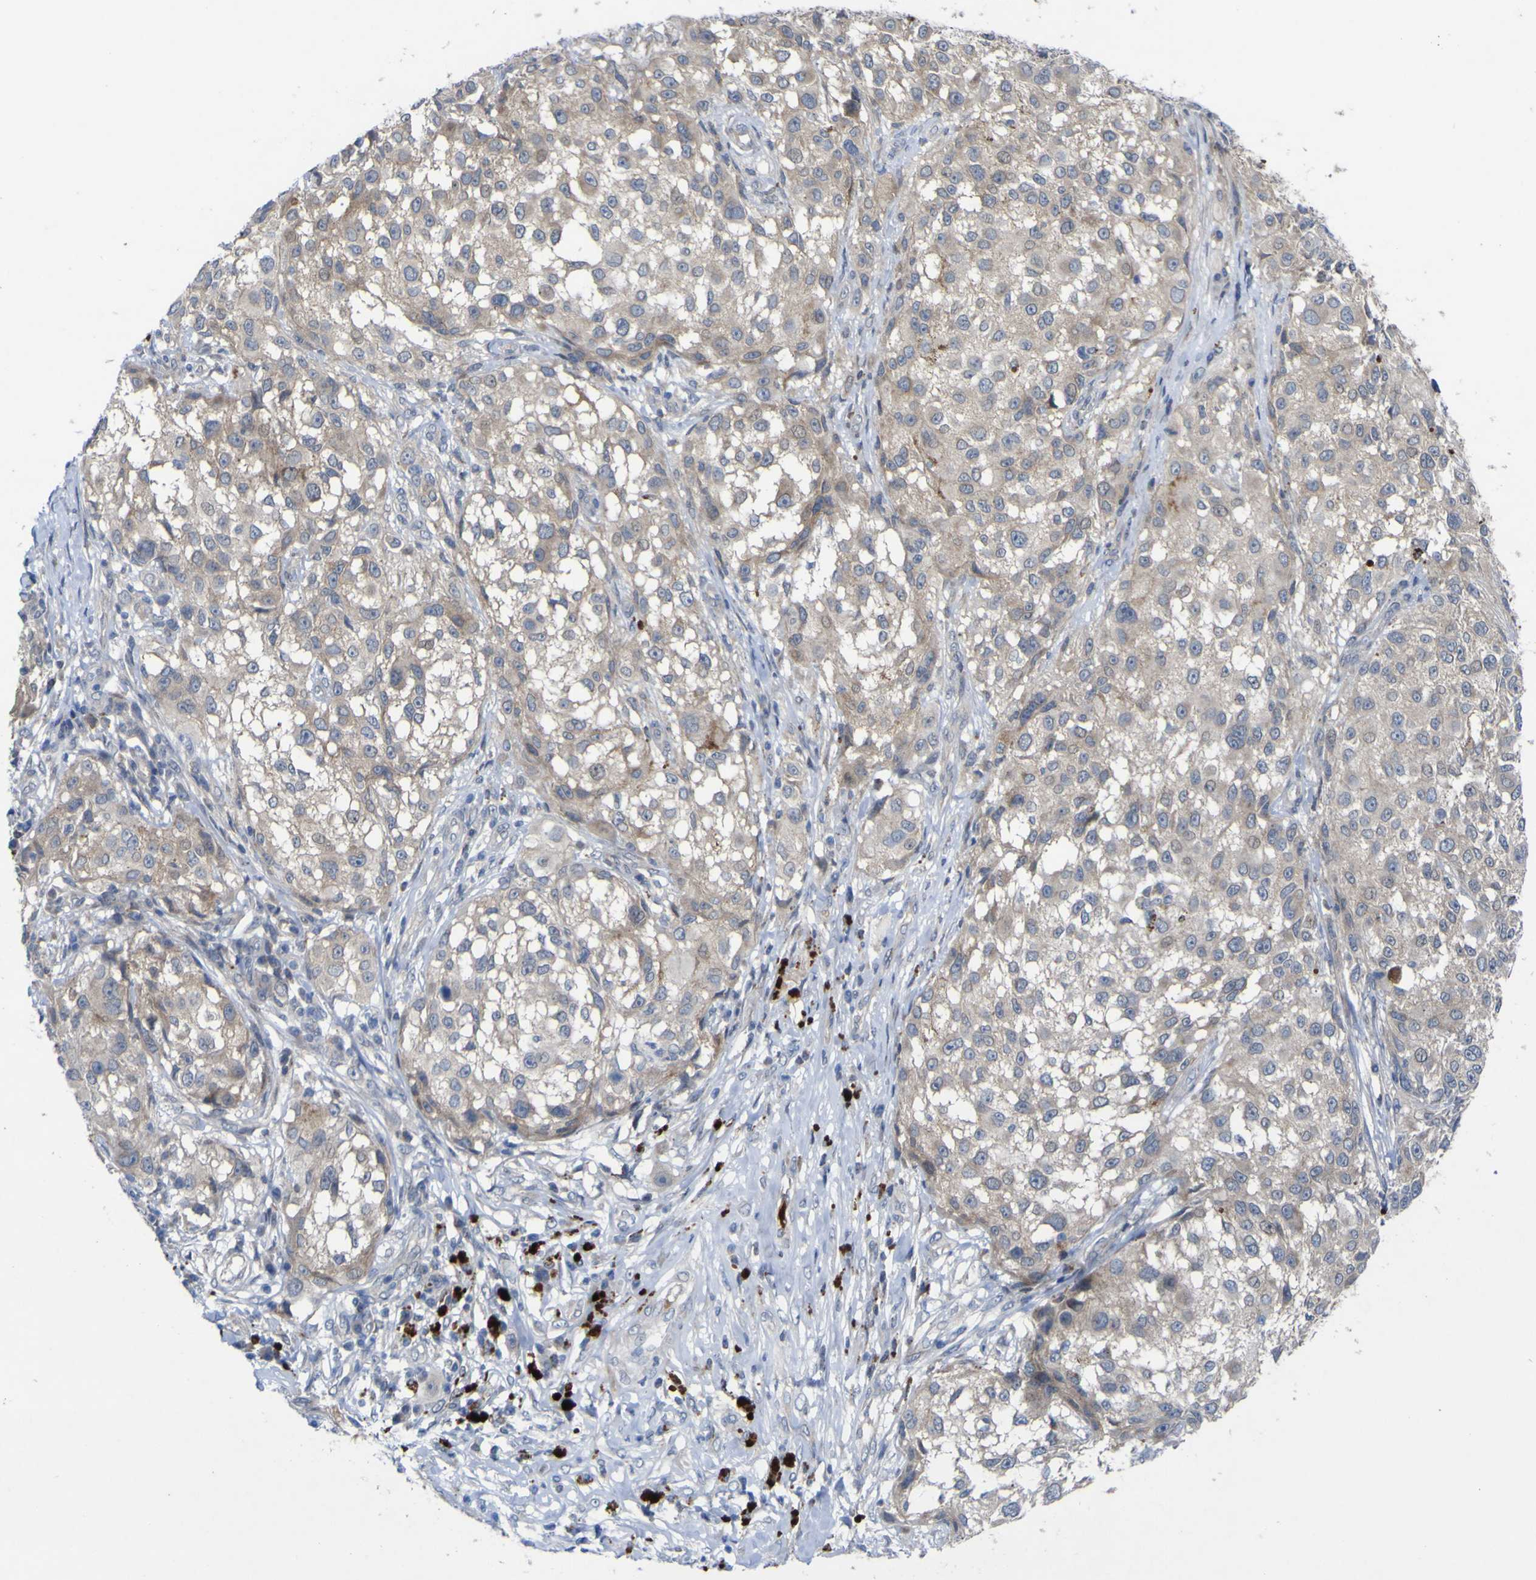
{"staining": {"intensity": "negative", "quantity": "none", "location": "none"}, "tissue": "melanoma", "cell_type": "Tumor cells", "image_type": "cancer", "snomed": [{"axis": "morphology", "description": "Necrosis, NOS"}, {"axis": "morphology", "description": "Malignant melanoma, NOS"}, {"axis": "topography", "description": "Skin"}], "caption": "DAB (3,3'-diaminobenzidine) immunohistochemical staining of human malignant melanoma reveals no significant positivity in tumor cells.", "gene": "NAV1", "patient": {"sex": "female", "age": 87}}